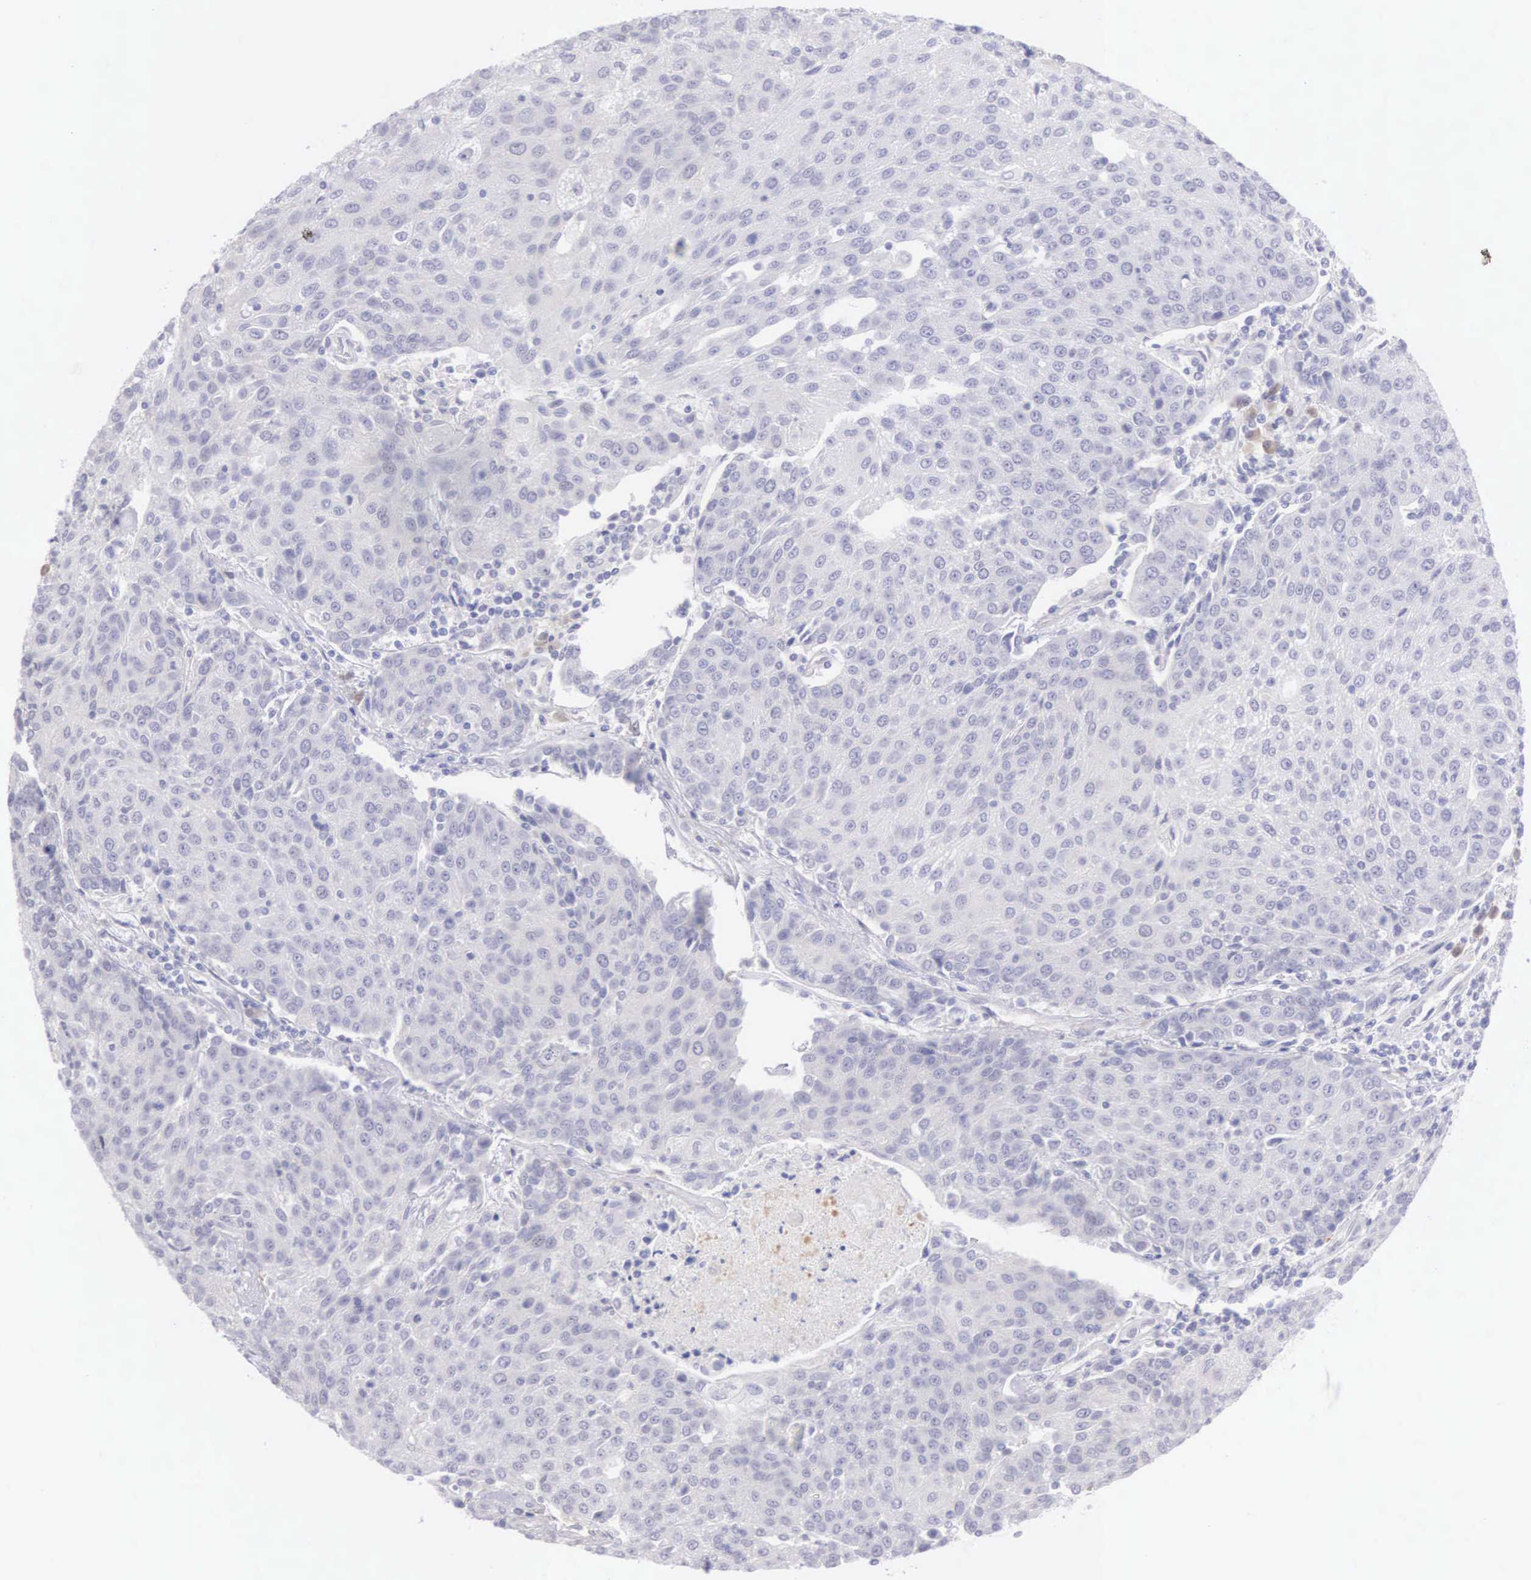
{"staining": {"intensity": "negative", "quantity": "none", "location": "none"}, "tissue": "urothelial cancer", "cell_type": "Tumor cells", "image_type": "cancer", "snomed": [{"axis": "morphology", "description": "Urothelial carcinoma, High grade"}, {"axis": "topography", "description": "Urinary bladder"}], "caption": "Urothelial cancer stained for a protein using immunohistochemistry (IHC) demonstrates no positivity tumor cells.", "gene": "ARFGAP3", "patient": {"sex": "female", "age": 85}}